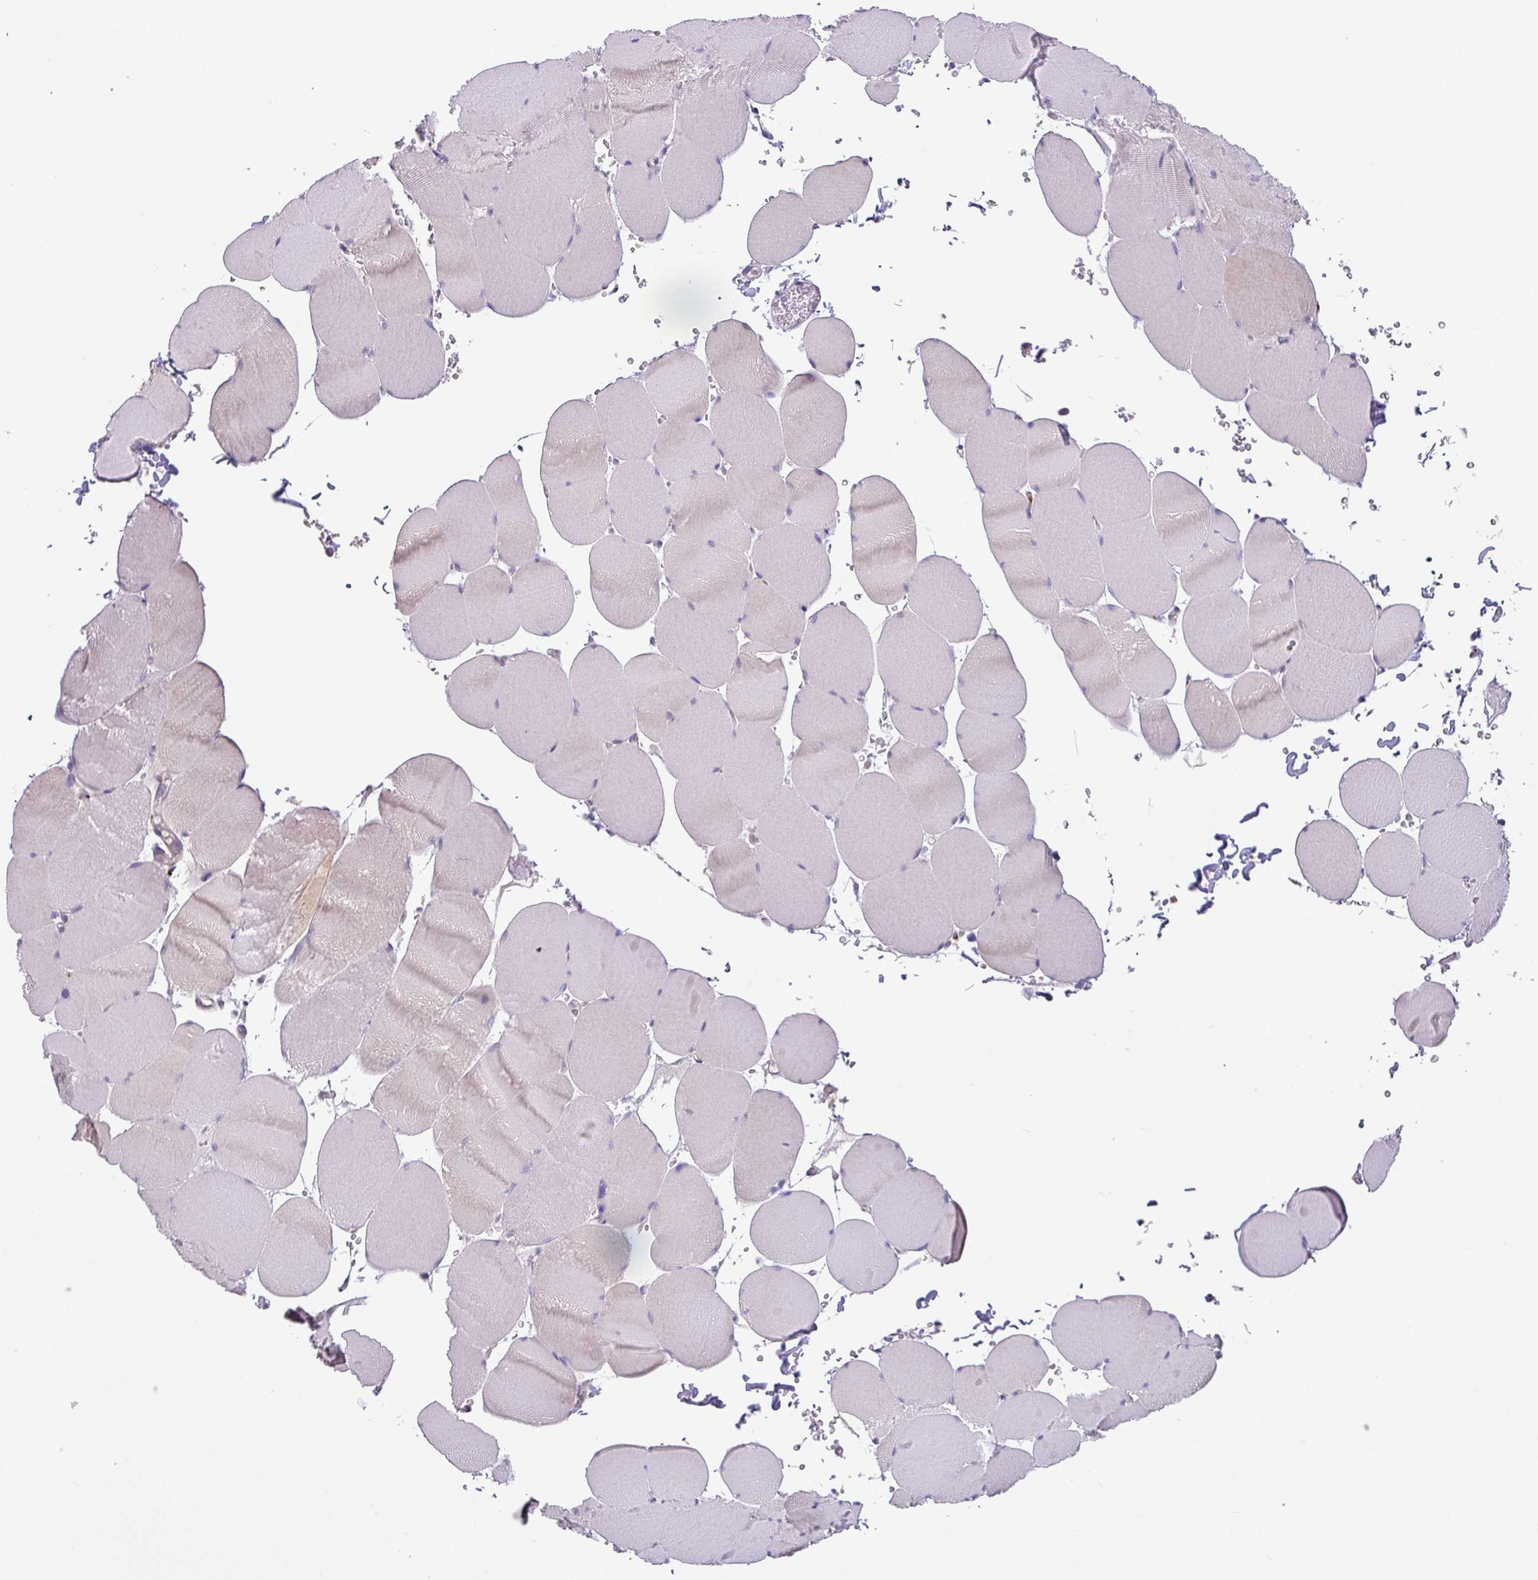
{"staining": {"intensity": "negative", "quantity": "none", "location": "none"}, "tissue": "skeletal muscle", "cell_type": "Myocytes", "image_type": "normal", "snomed": [{"axis": "morphology", "description": "Normal tissue, NOS"}, {"axis": "topography", "description": "Skeletal muscle"}, {"axis": "topography", "description": "Head-Neck"}], "caption": "Immunohistochemistry (IHC) micrograph of benign skeletal muscle: skeletal muscle stained with DAB (3,3'-diaminobenzidine) demonstrates no significant protein staining in myocytes.", "gene": "GALNT12", "patient": {"sex": "male", "age": 66}}